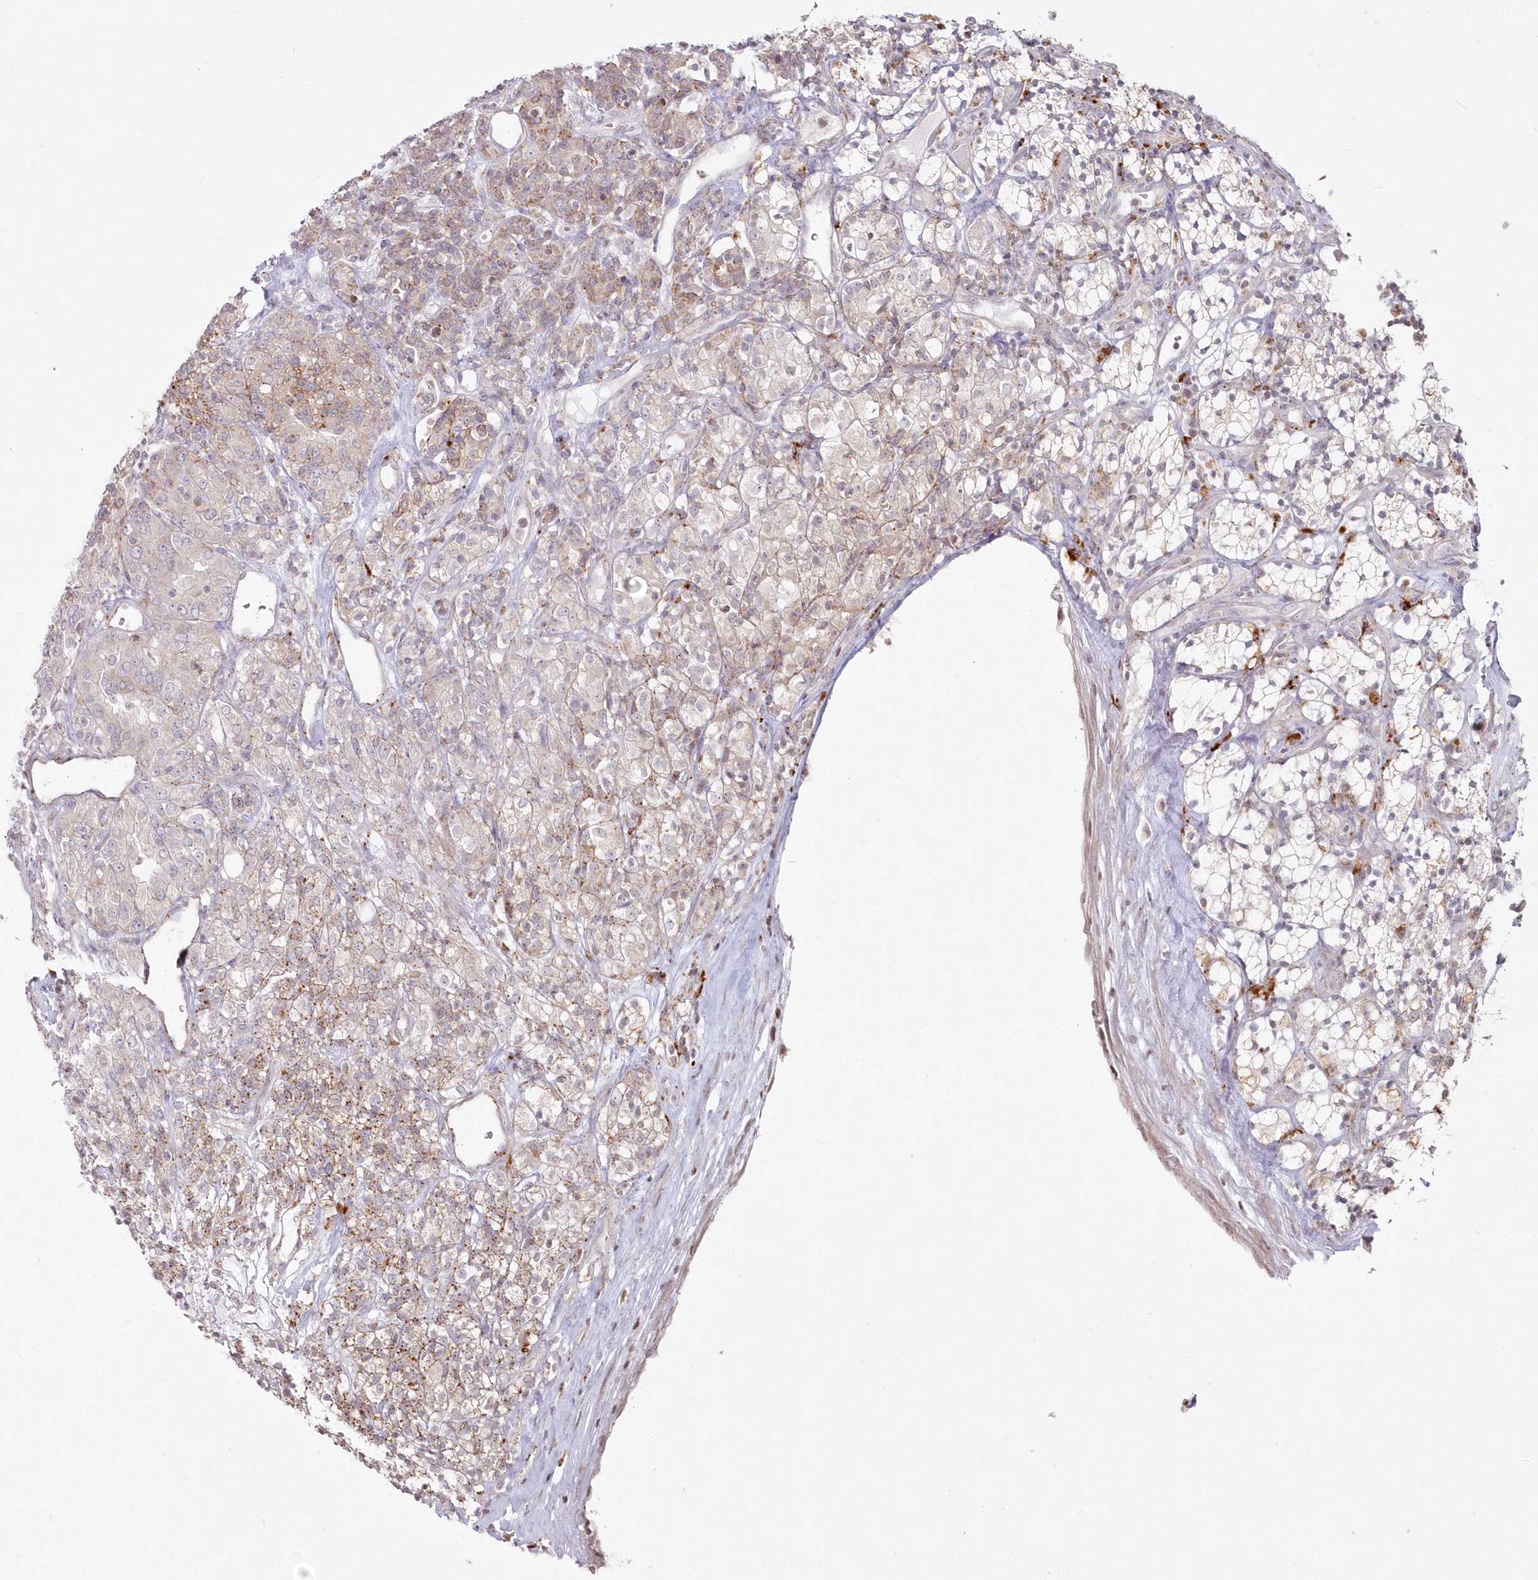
{"staining": {"intensity": "moderate", "quantity": "<25%", "location": "cytoplasmic/membranous"}, "tissue": "renal cancer", "cell_type": "Tumor cells", "image_type": "cancer", "snomed": [{"axis": "morphology", "description": "Adenocarcinoma, NOS"}, {"axis": "topography", "description": "Kidney"}], "caption": "A photomicrograph showing moderate cytoplasmic/membranous positivity in approximately <25% of tumor cells in renal cancer (adenocarcinoma), as visualized by brown immunohistochemical staining.", "gene": "ARSB", "patient": {"sex": "male", "age": 77}}